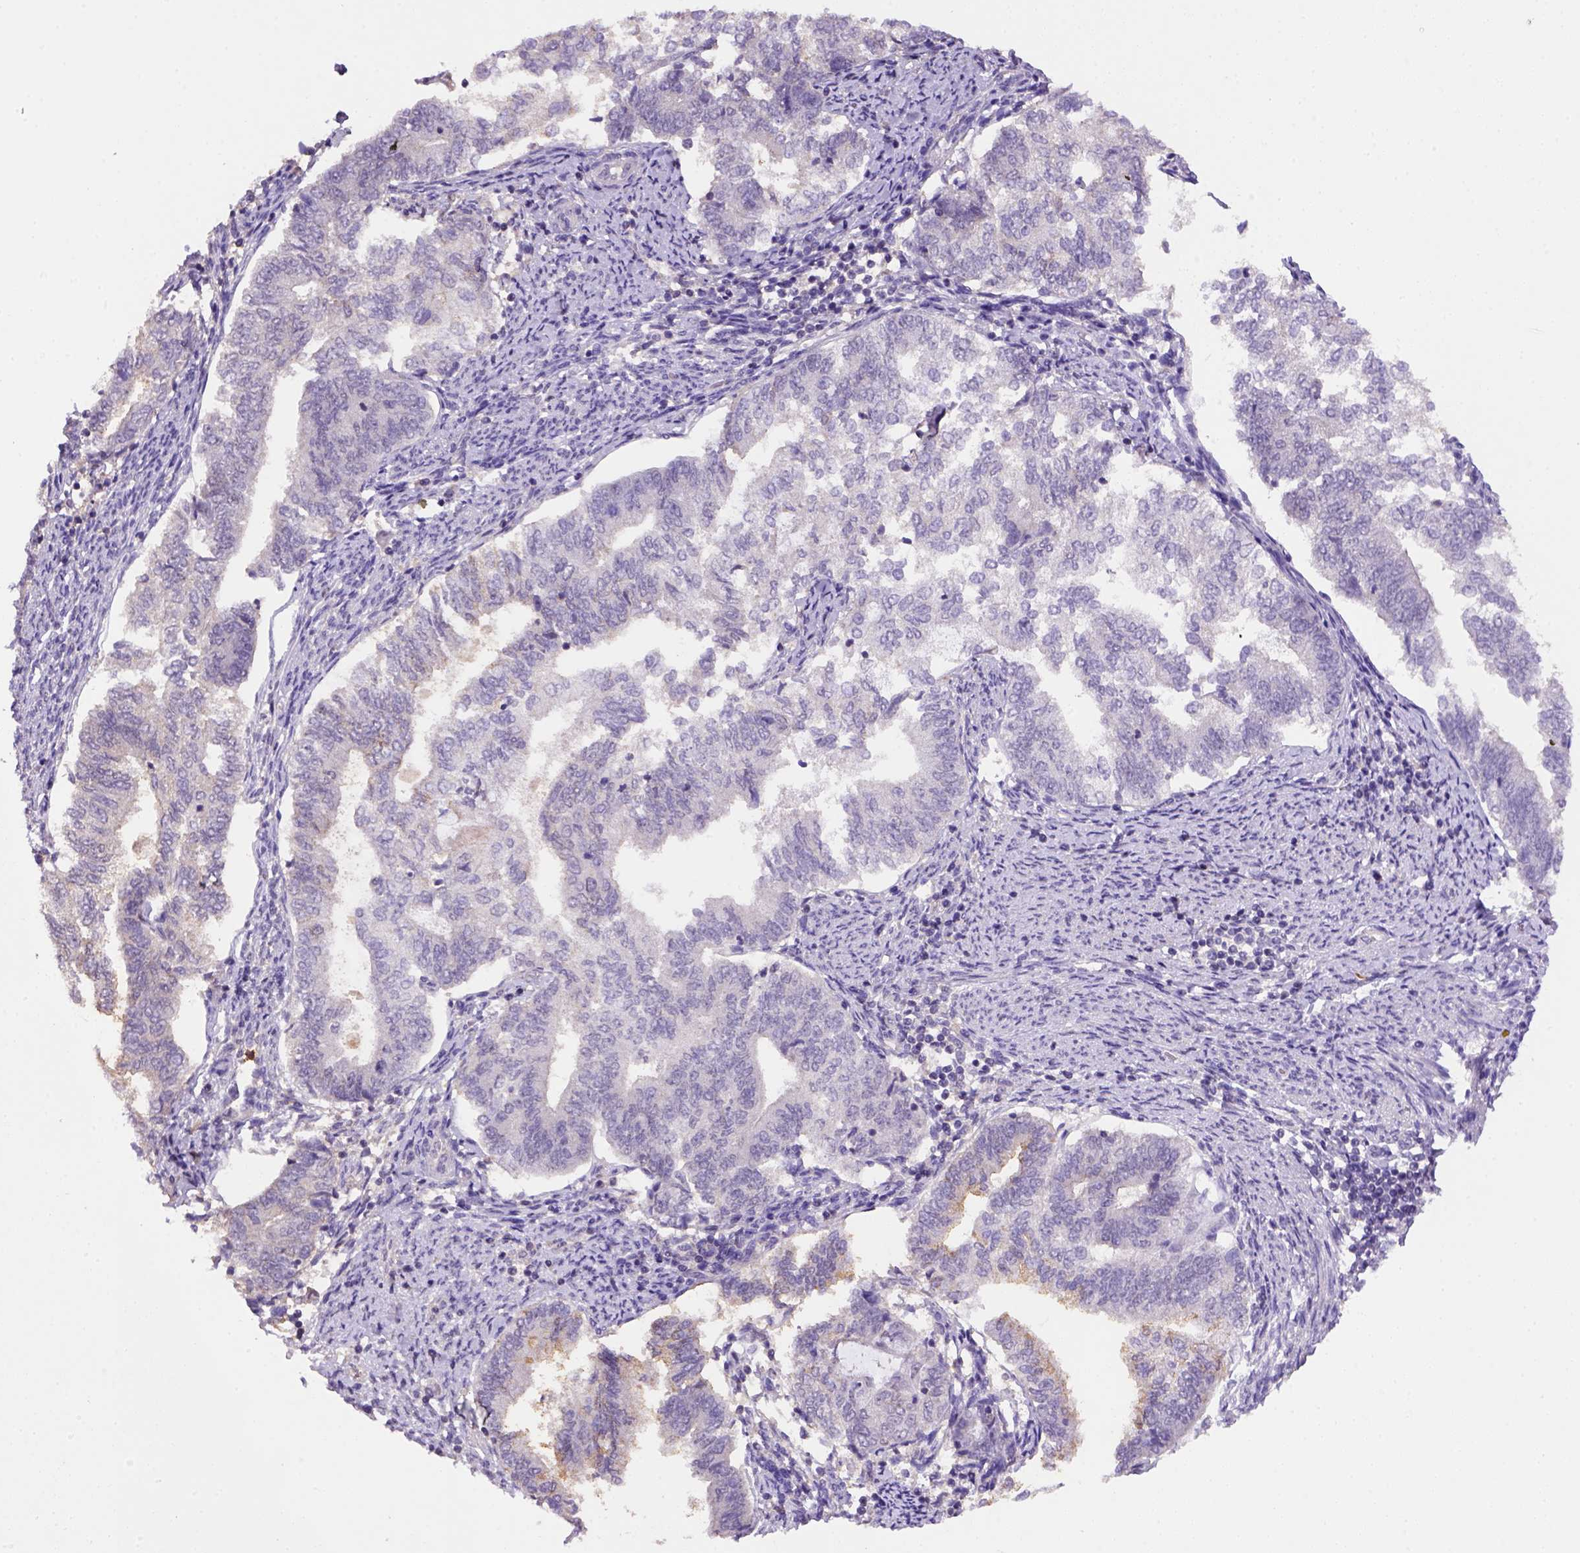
{"staining": {"intensity": "weak", "quantity": "25%-75%", "location": "cytoplasmic/membranous,nuclear"}, "tissue": "endometrial cancer", "cell_type": "Tumor cells", "image_type": "cancer", "snomed": [{"axis": "morphology", "description": "Adenocarcinoma, NOS"}, {"axis": "topography", "description": "Endometrium"}], "caption": "Human endometrial adenocarcinoma stained for a protein (brown) reveals weak cytoplasmic/membranous and nuclear positive staining in about 25%-75% of tumor cells.", "gene": "SCML4", "patient": {"sex": "female", "age": 65}}